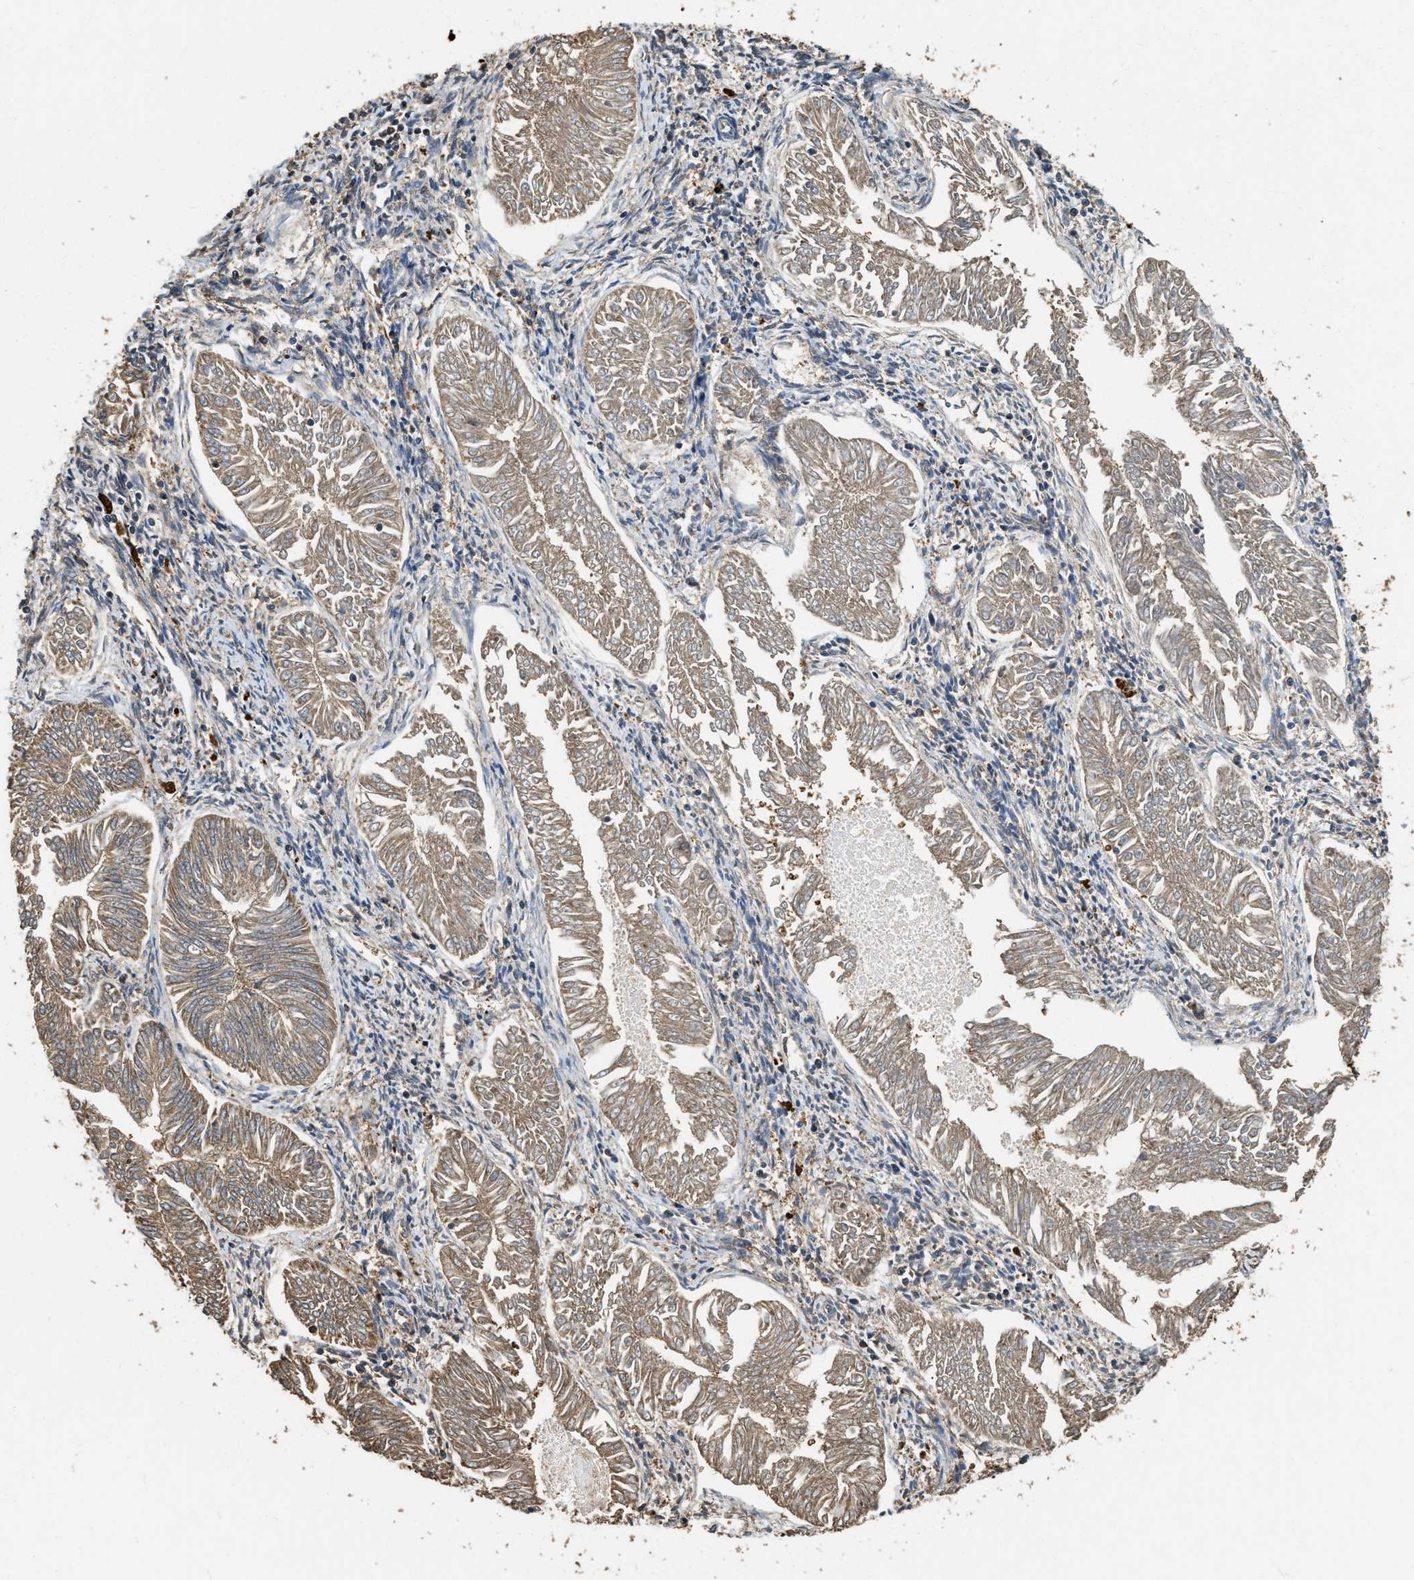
{"staining": {"intensity": "weak", "quantity": ">75%", "location": "cytoplasmic/membranous"}, "tissue": "endometrial cancer", "cell_type": "Tumor cells", "image_type": "cancer", "snomed": [{"axis": "morphology", "description": "Adenocarcinoma, NOS"}, {"axis": "topography", "description": "Endometrium"}], "caption": "Human adenocarcinoma (endometrial) stained for a protein (brown) demonstrates weak cytoplasmic/membranous positive staining in about >75% of tumor cells.", "gene": "GAPDH", "patient": {"sex": "female", "age": 53}}